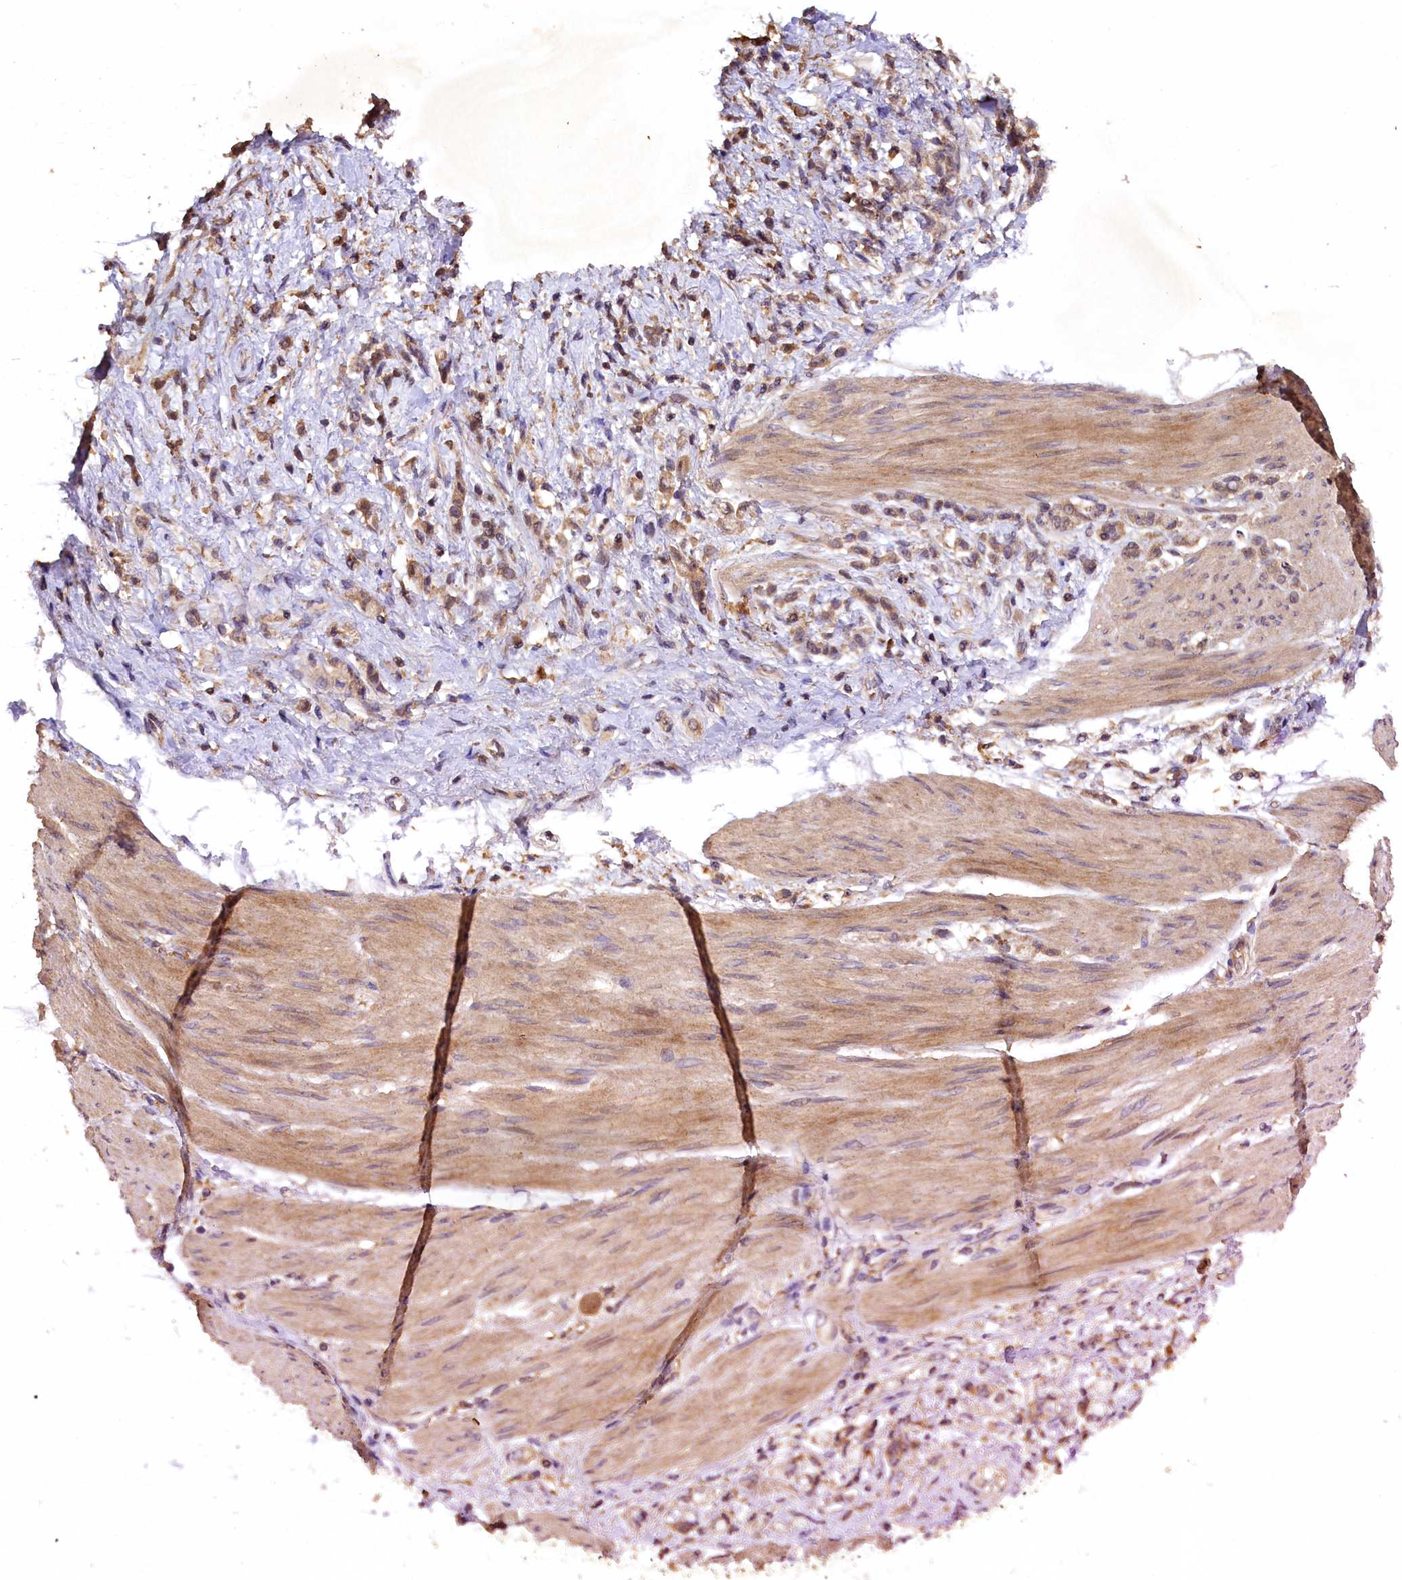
{"staining": {"intensity": "moderate", "quantity": ">75%", "location": "cytoplasmic/membranous"}, "tissue": "stomach cancer", "cell_type": "Tumor cells", "image_type": "cancer", "snomed": [{"axis": "morphology", "description": "Adenocarcinoma, NOS"}, {"axis": "topography", "description": "Stomach"}], "caption": "Protein expression analysis of stomach adenocarcinoma exhibits moderate cytoplasmic/membranous expression in approximately >75% of tumor cells.", "gene": "PLXNB1", "patient": {"sex": "female", "age": 60}}